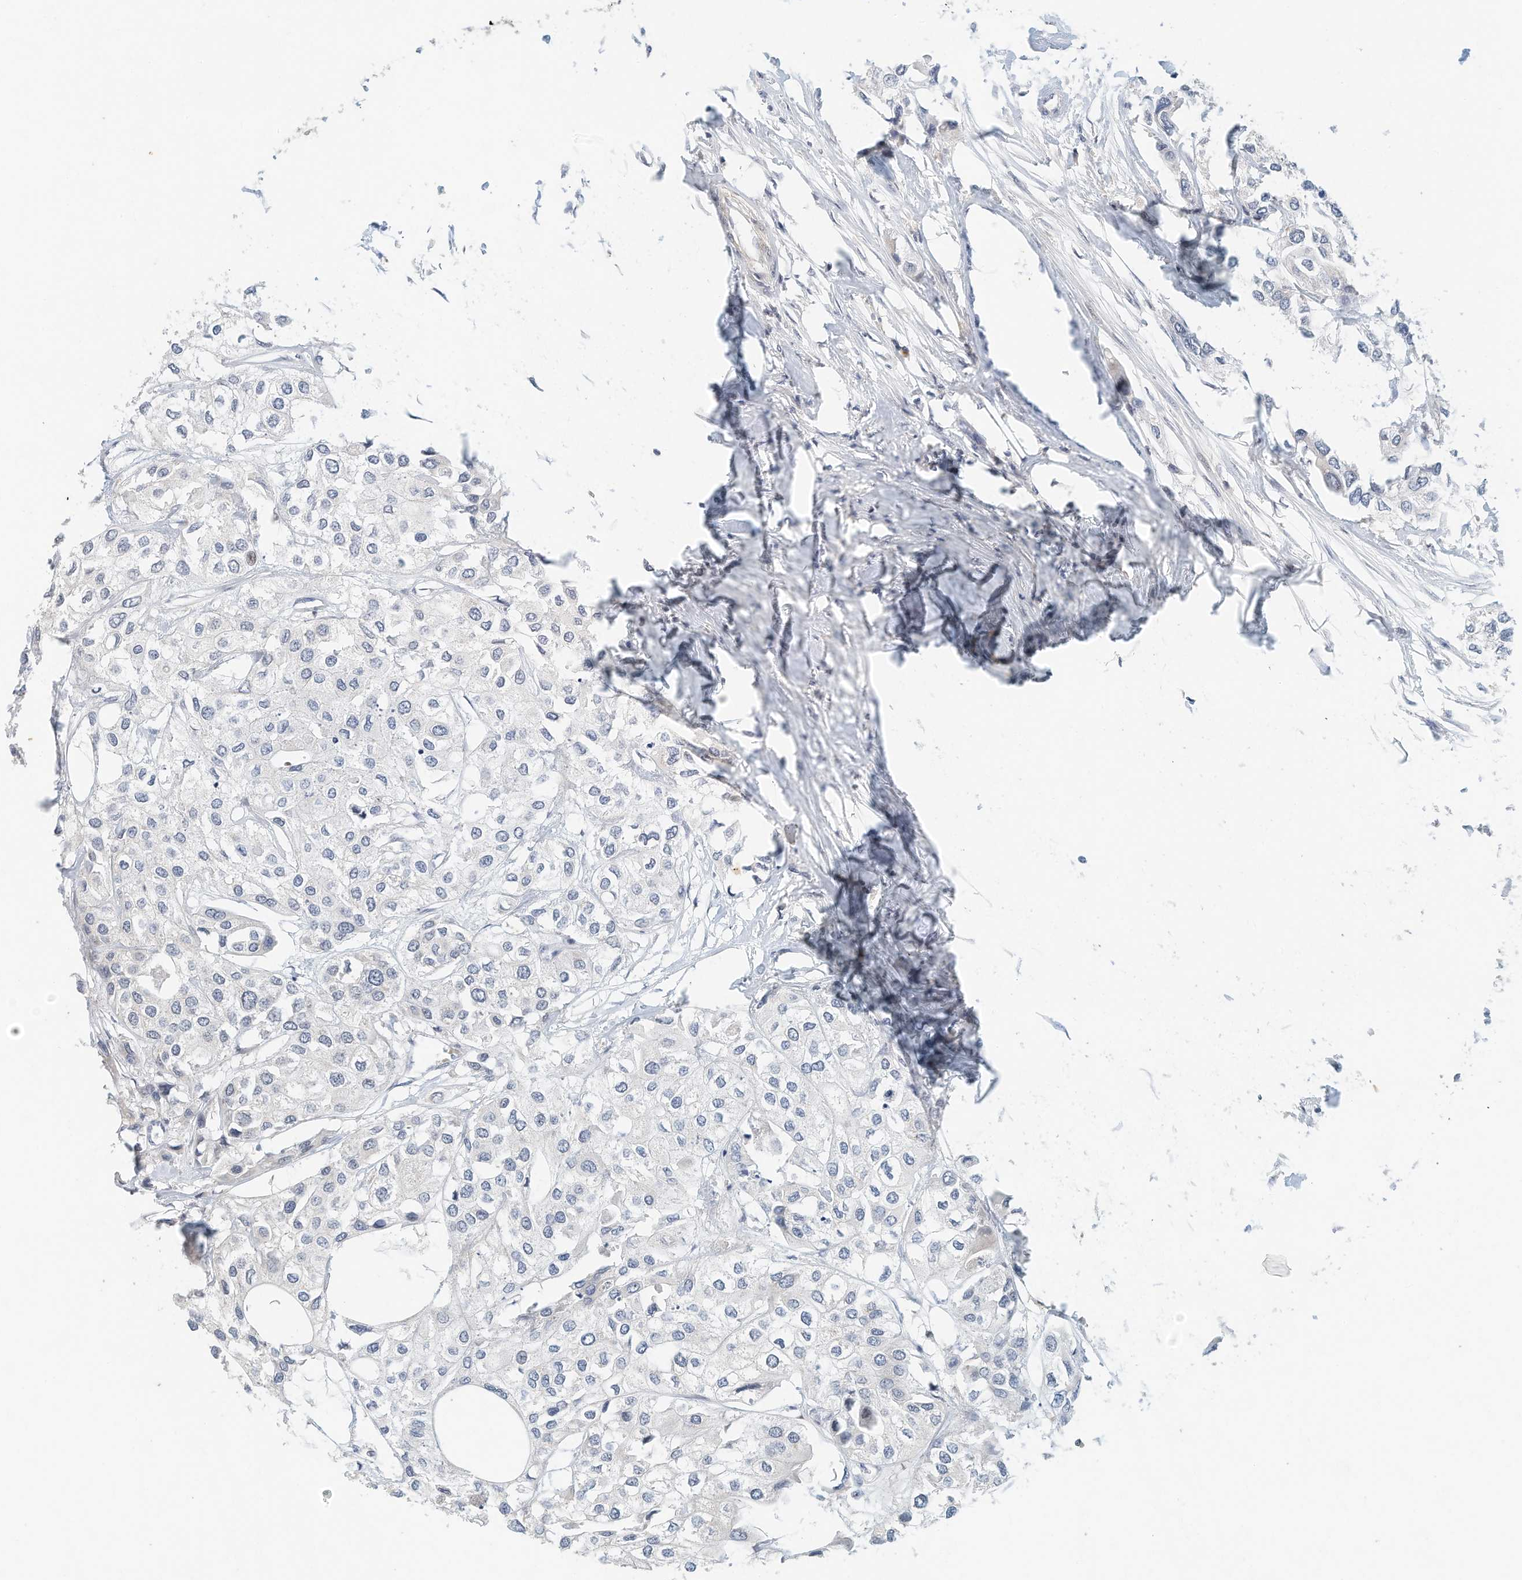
{"staining": {"intensity": "negative", "quantity": "none", "location": "none"}, "tissue": "urothelial cancer", "cell_type": "Tumor cells", "image_type": "cancer", "snomed": [{"axis": "morphology", "description": "Urothelial carcinoma, High grade"}, {"axis": "topography", "description": "Urinary bladder"}], "caption": "High-grade urothelial carcinoma stained for a protein using immunohistochemistry (IHC) reveals no staining tumor cells.", "gene": "MICAL1", "patient": {"sex": "male", "age": 64}}